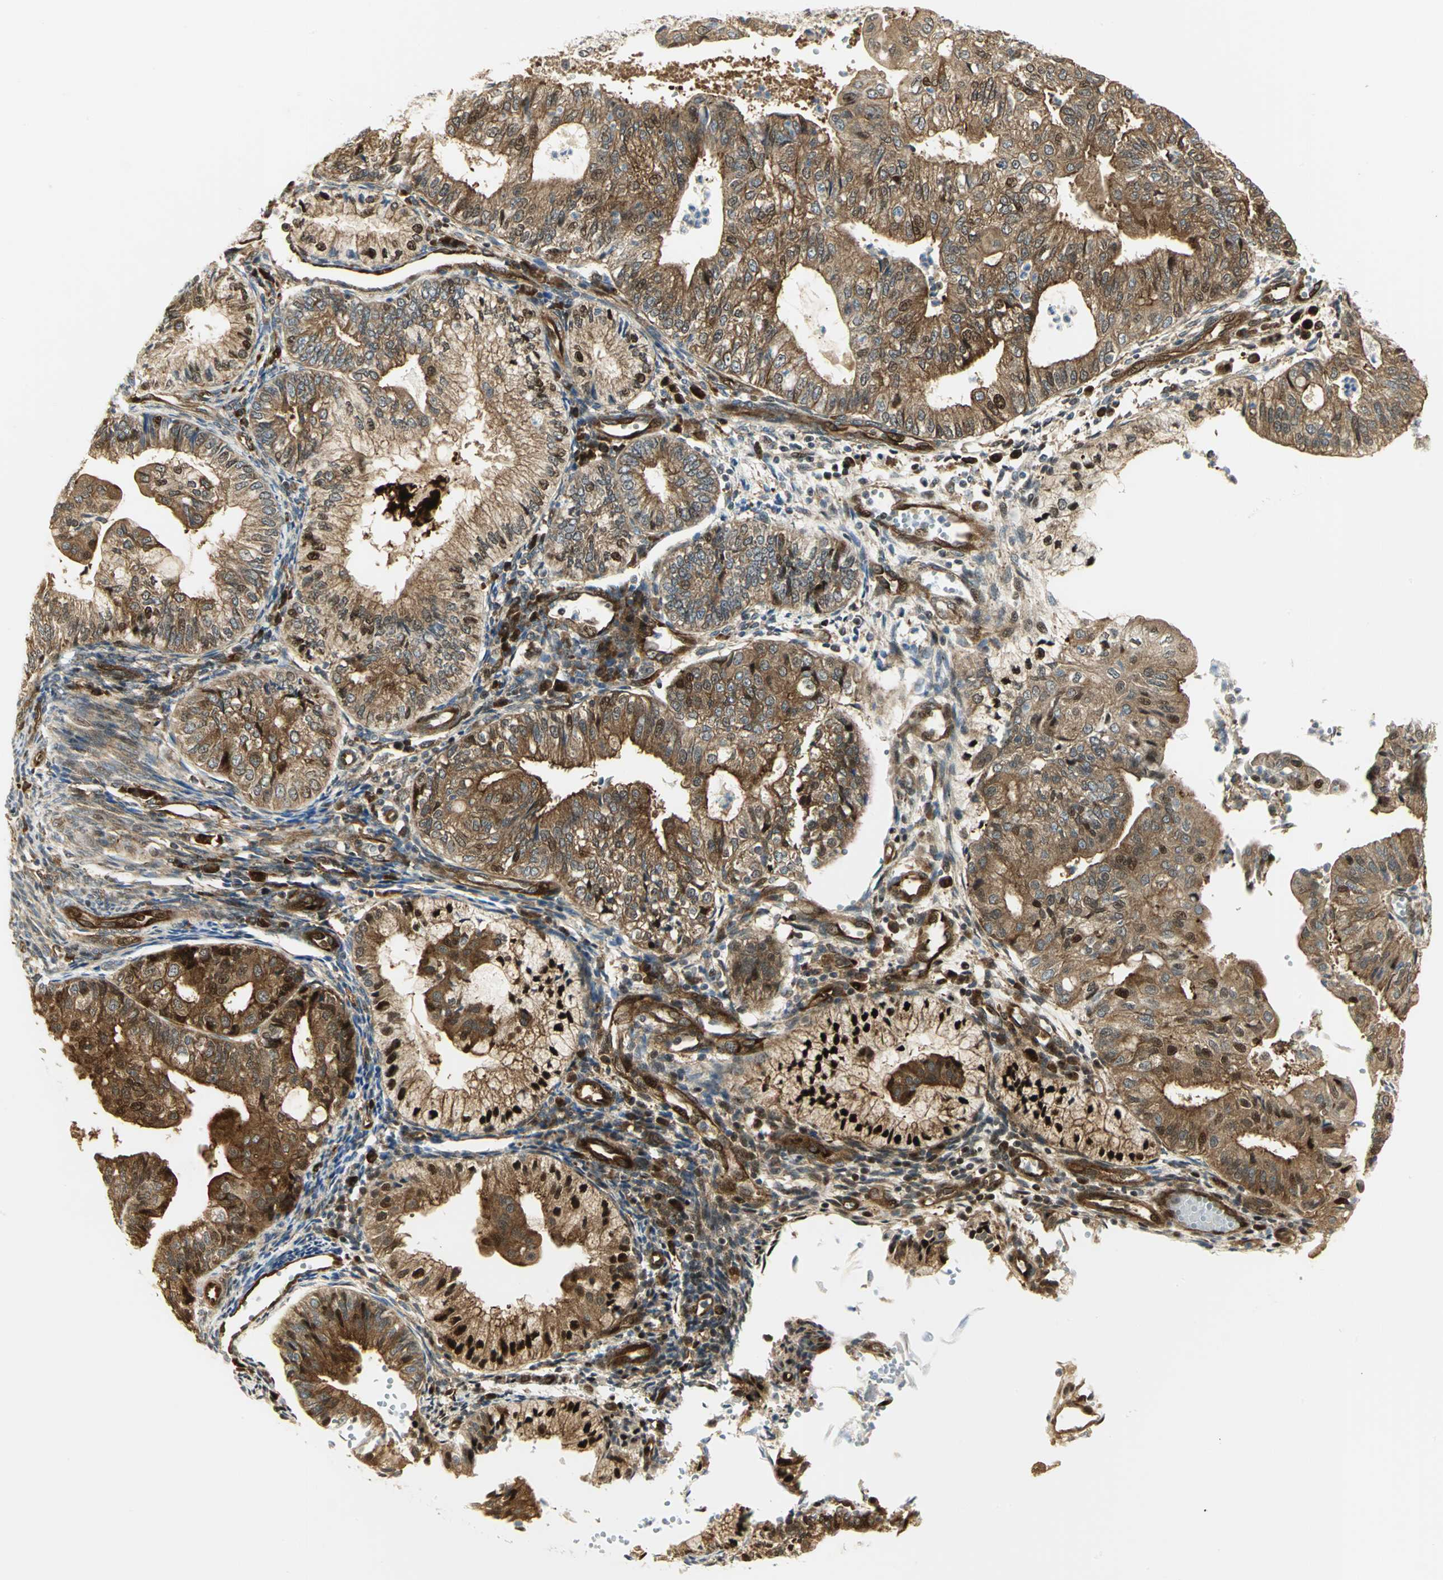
{"staining": {"intensity": "moderate", "quantity": ">75%", "location": "cytoplasmic/membranous,nuclear"}, "tissue": "endometrial cancer", "cell_type": "Tumor cells", "image_type": "cancer", "snomed": [{"axis": "morphology", "description": "Adenocarcinoma, NOS"}, {"axis": "topography", "description": "Endometrium"}], "caption": "Immunohistochemical staining of human endometrial adenocarcinoma shows medium levels of moderate cytoplasmic/membranous and nuclear staining in about >75% of tumor cells.", "gene": "EEA1", "patient": {"sex": "female", "age": 59}}